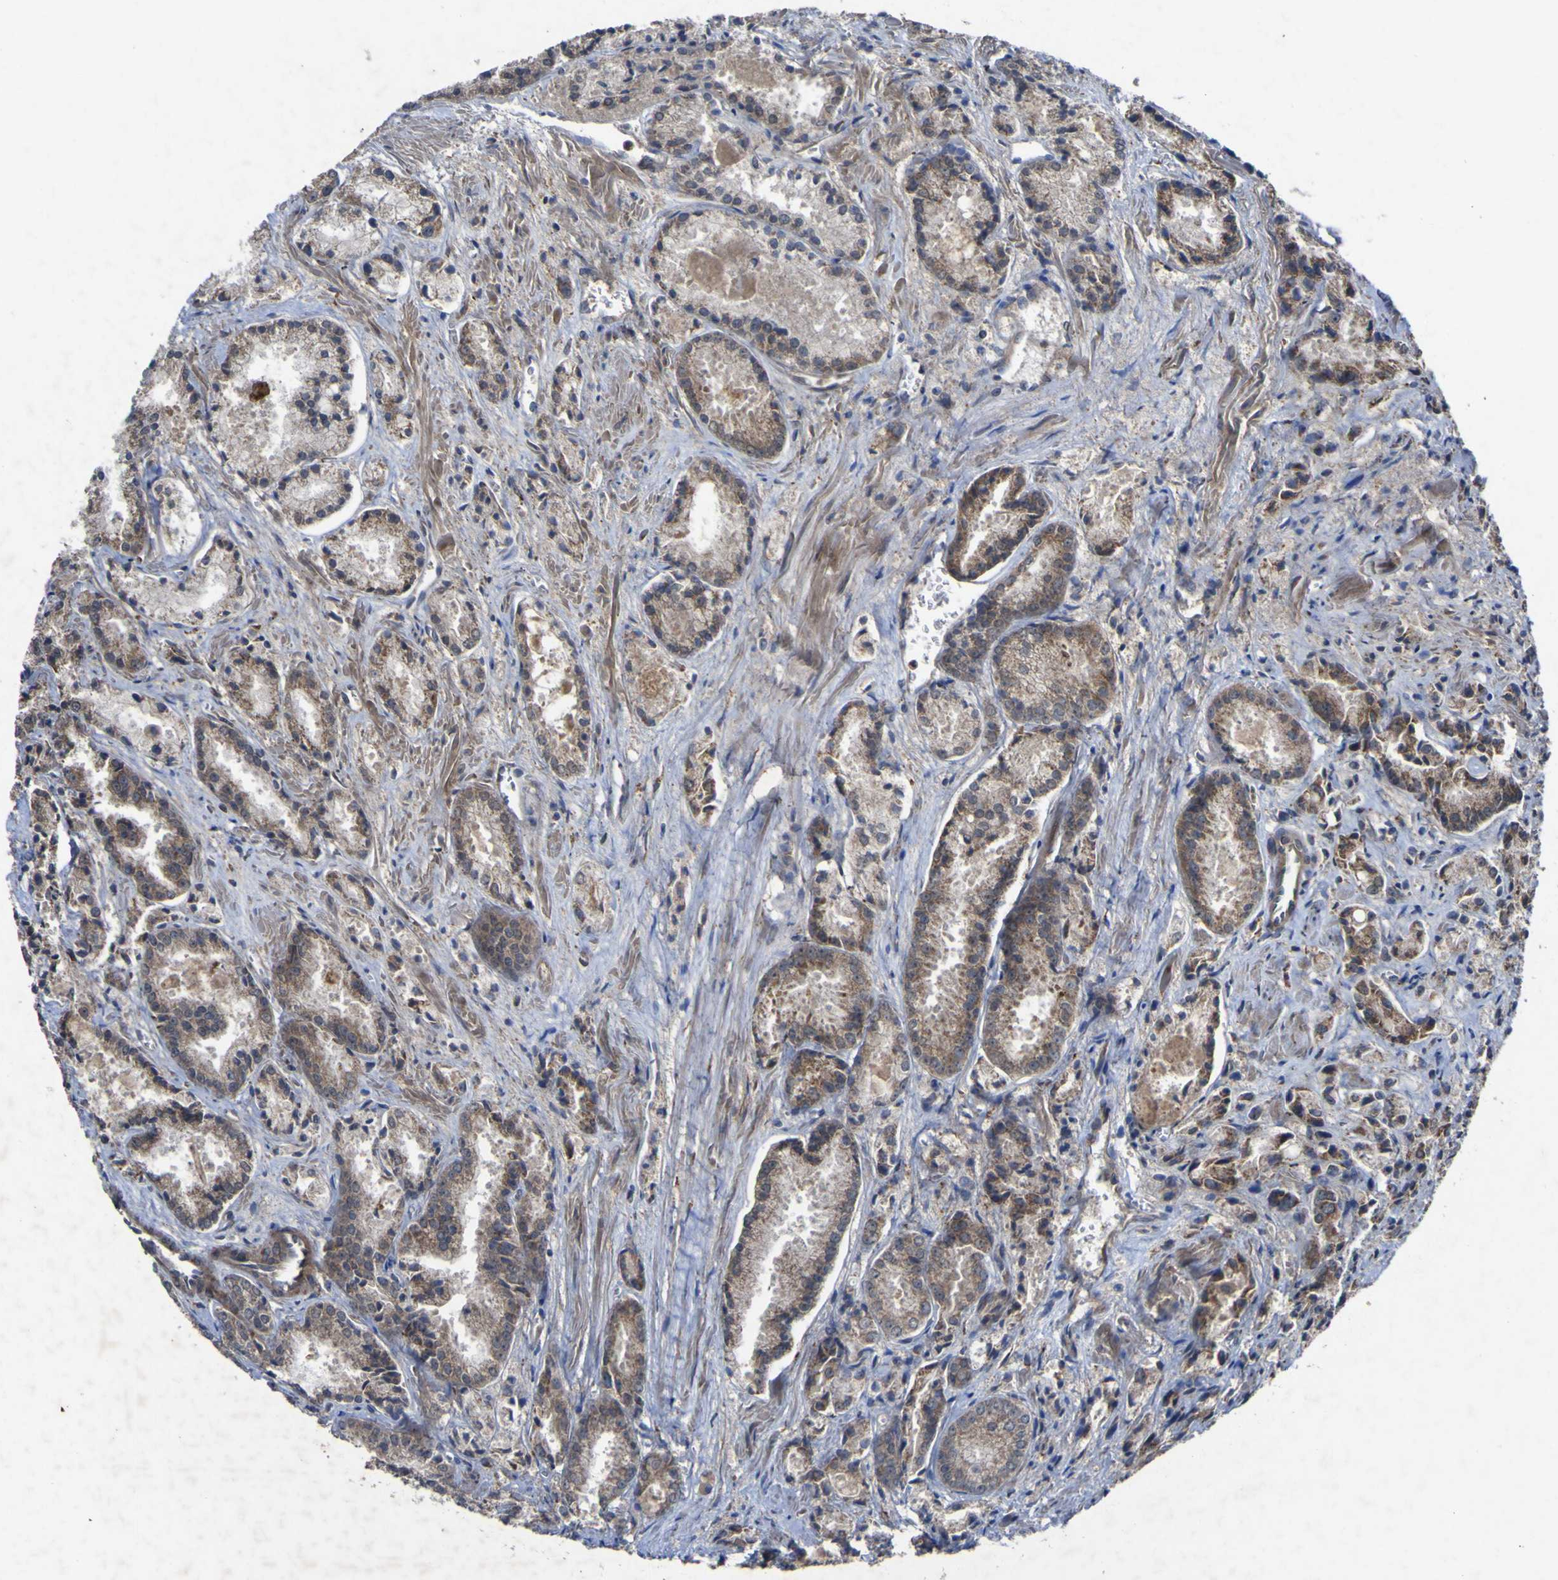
{"staining": {"intensity": "moderate", "quantity": ">75%", "location": "cytoplasmic/membranous"}, "tissue": "prostate cancer", "cell_type": "Tumor cells", "image_type": "cancer", "snomed": [{"axis": "morphology", "description": "Adenocarcinoma, Low grade"}, {"axis": "topography", "description": "Prostate"}], "caption": "Protein staining by immunohistochemistry exhibits moderate cytoplasmic/membranous expression in about >75% of tumor cells in prostate cancer (low-grade adenocarcinoma). The staining is performed using DAB brown chromogen to label protein expression. The nuclei are counter-stained blue using hematoxylin.", "gene": "IRAK2", "patient": {"sex": "male", "age": 64}}